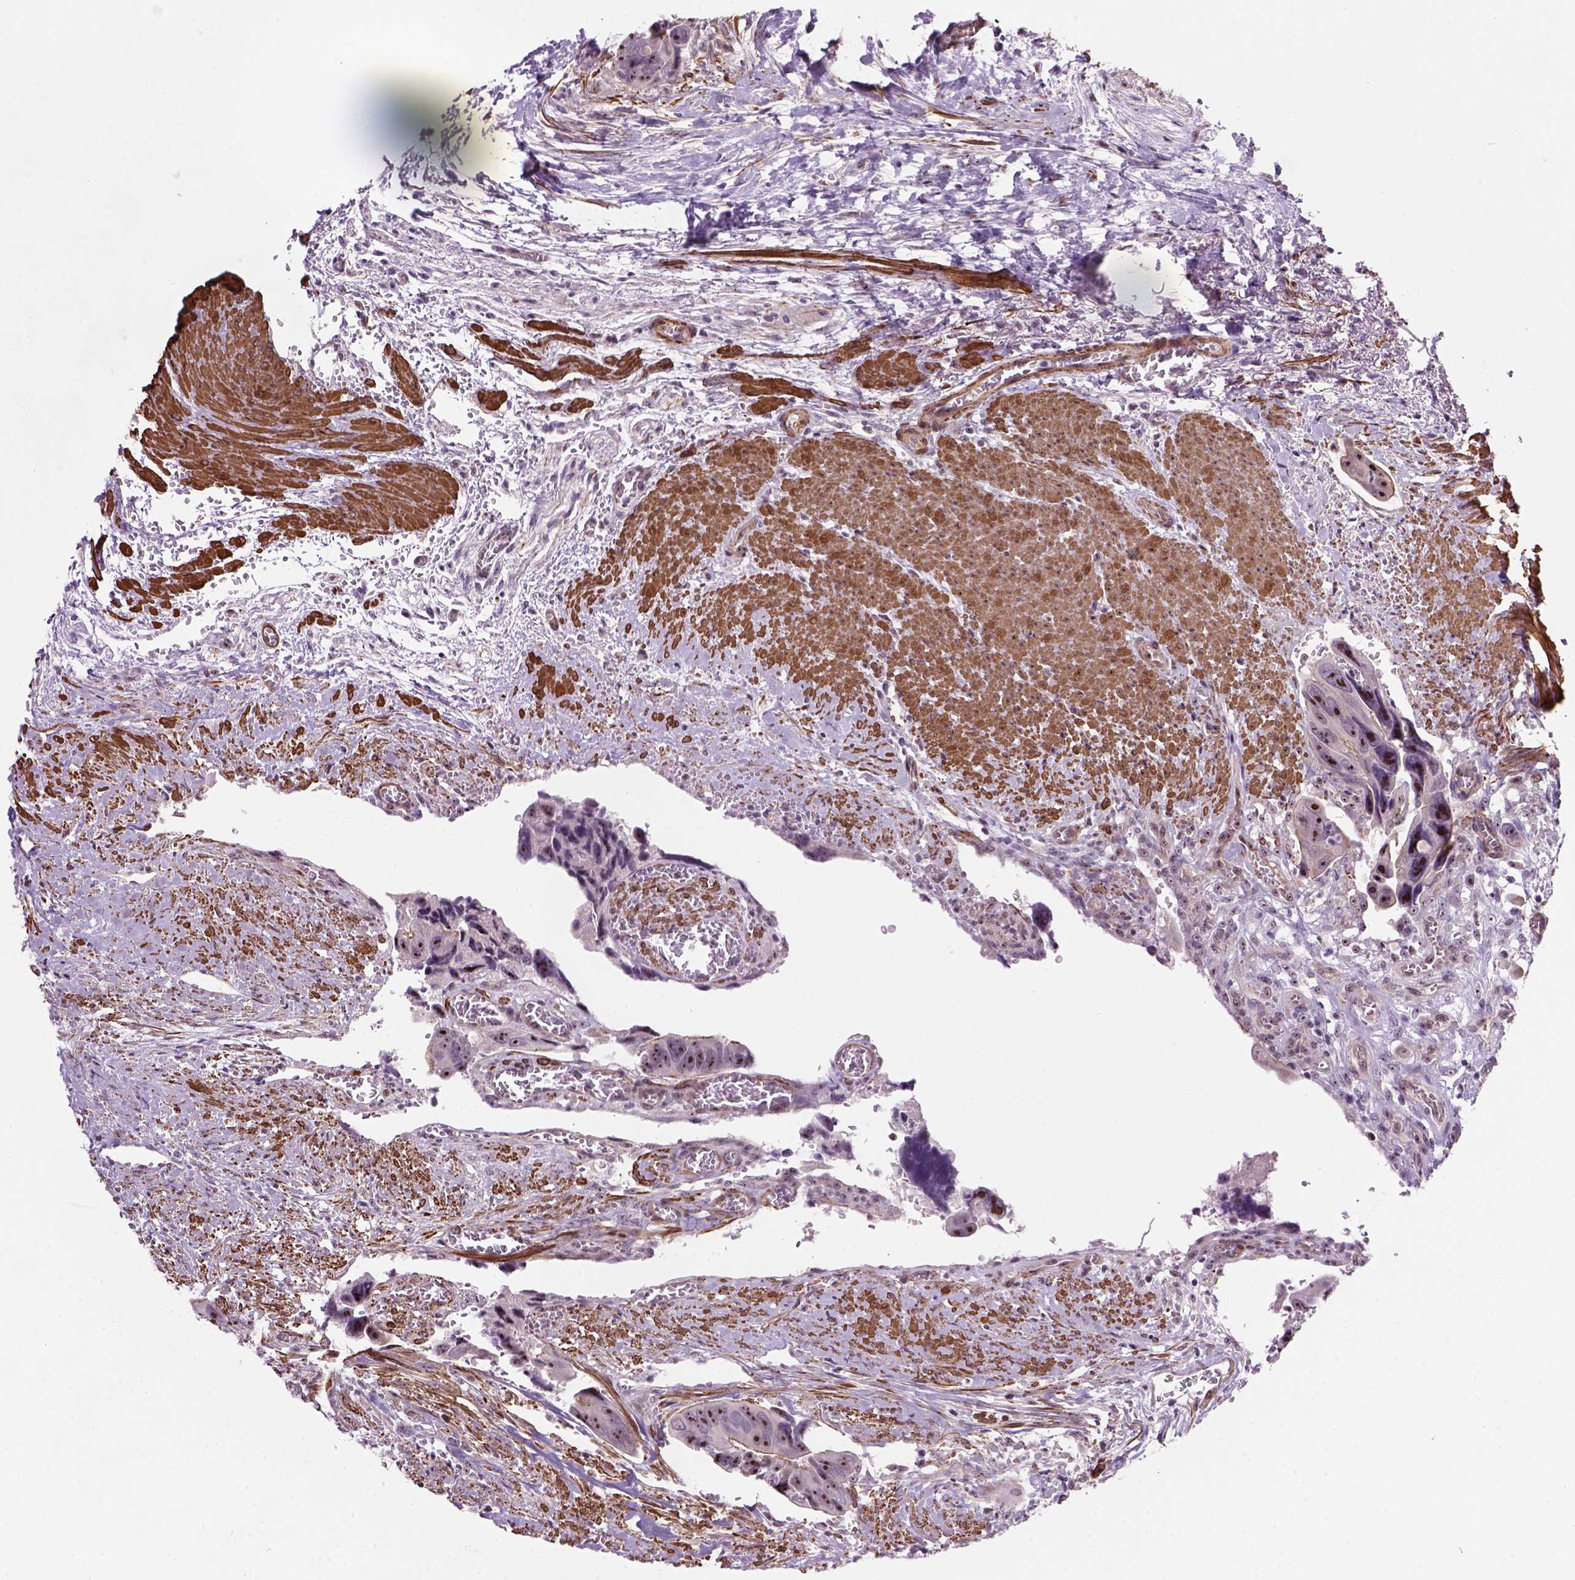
{"staining": {"intensity": "strong", "quantity": "<25%", "location": "nuclear"}, "tissue": "colorectal cancer", "cell_type": "Tumor cells", "image_type": "cancer", "snomed": [{"axis": "morphology", "description": "Adenocarcinoma, NOS"}, {"axis": "topography", "description": "Rectum"}], "caption": "Colorectal adenocarcinoma was stained to show a protein in brown. There is medium levels of strong nuclear staining in approximately <25% of tumor cells. (DAB (3,3'-diaminobenzidine) IHC, brown staining for protein, blue staining for nuclei).", "gene": "RRS1", "patient": {"sex": "male", "age": 76}}